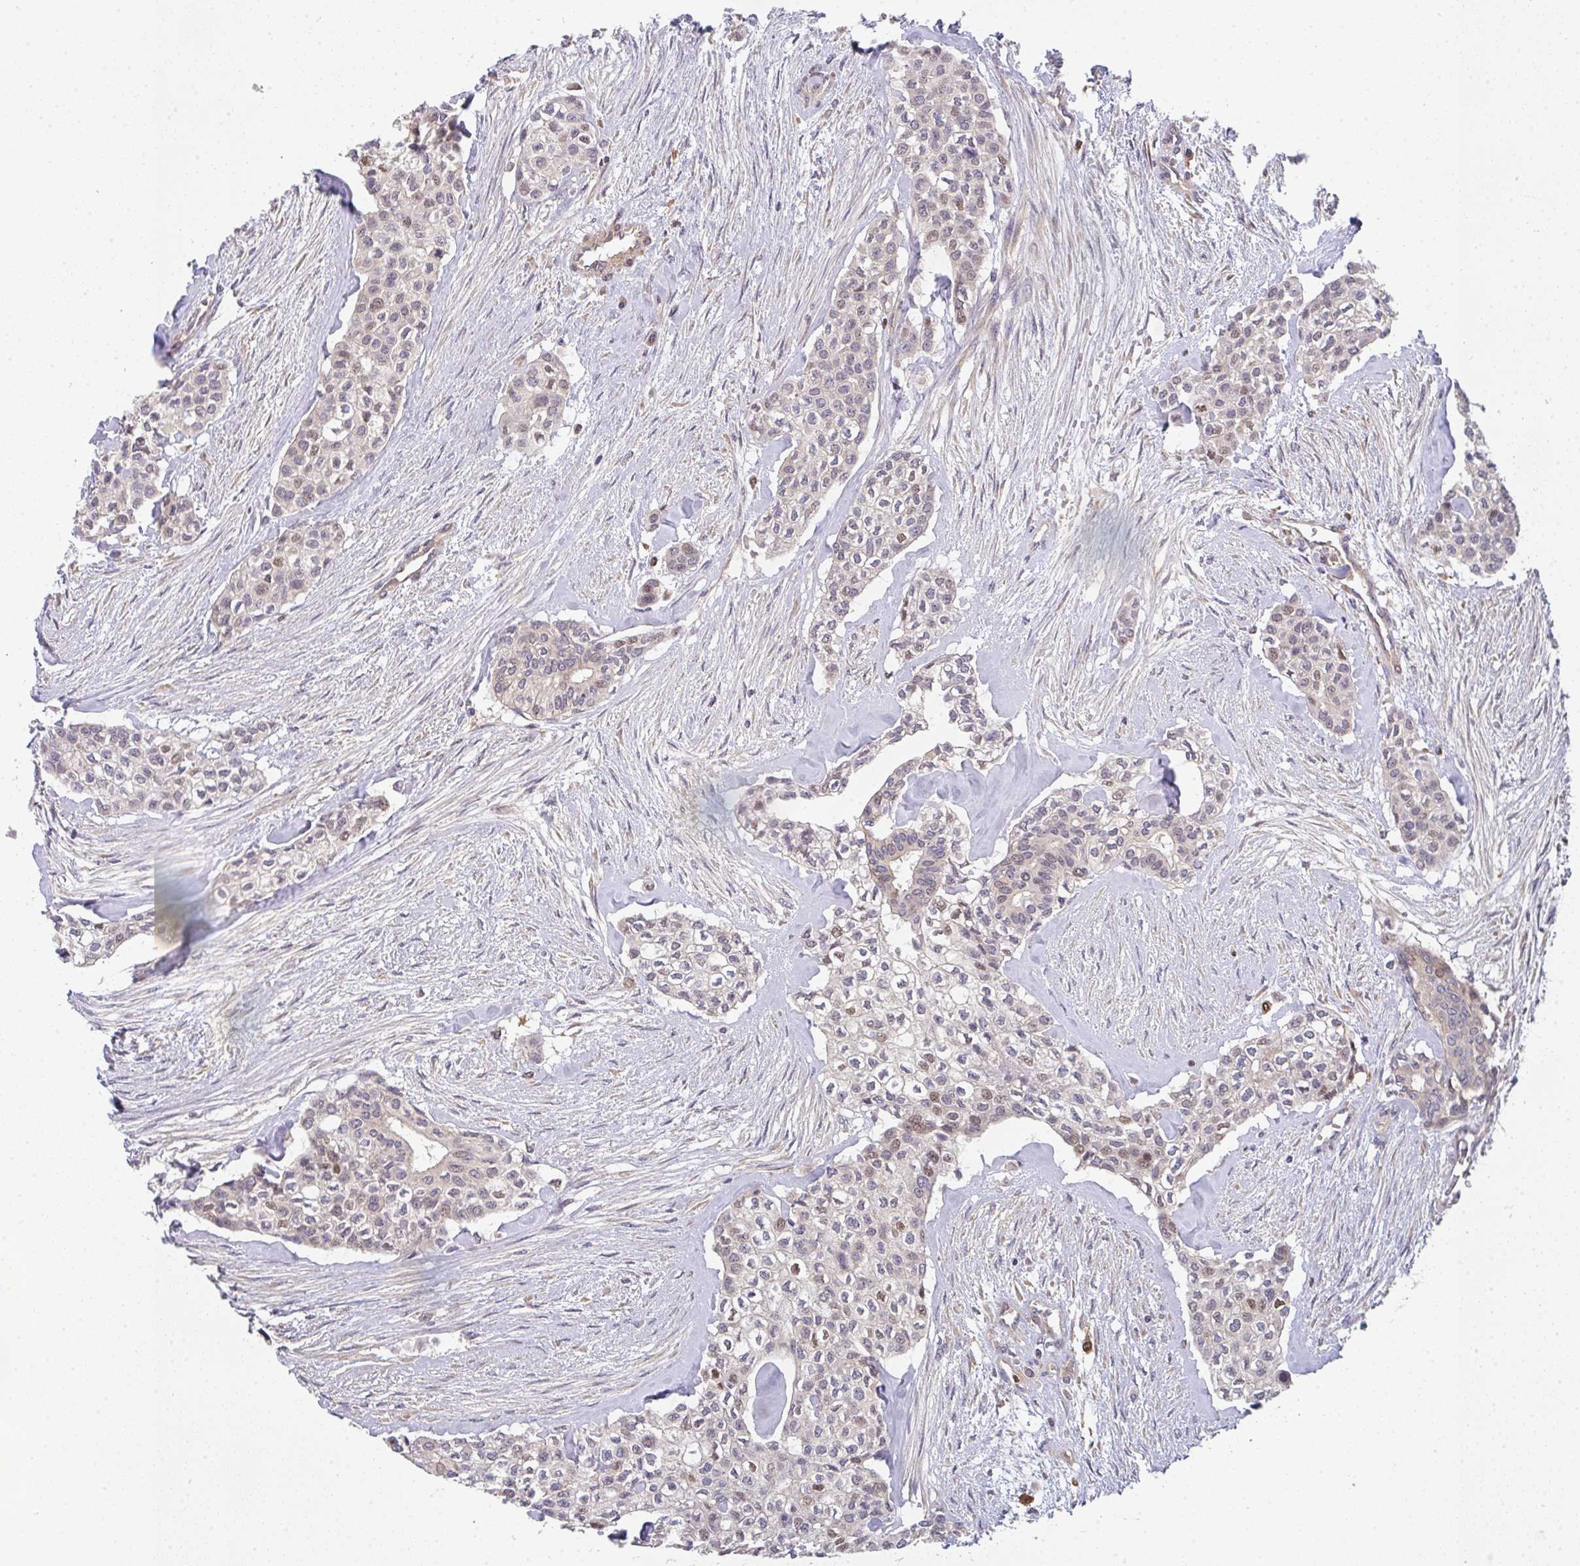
{"staining": {"intensity": "weak", "quantity": "<25%", "location": "cytoplasmic/membranous,nuclear"}, "tissue": "head and neck cancer", "cell_type": "Tumor cells", "image_type": "cancer", "snomed": [{"axis": "morphology", "description": "Adenocarcinoma, NOS"}, {"axis": "topography", "description": "Head-Neck"}], "caption": "The image reveals no significant staining in tumor cells of head and neck adenocarcinoma.", "gene": "SIMC1", "patient": {"sex": "male", "age": 81}}